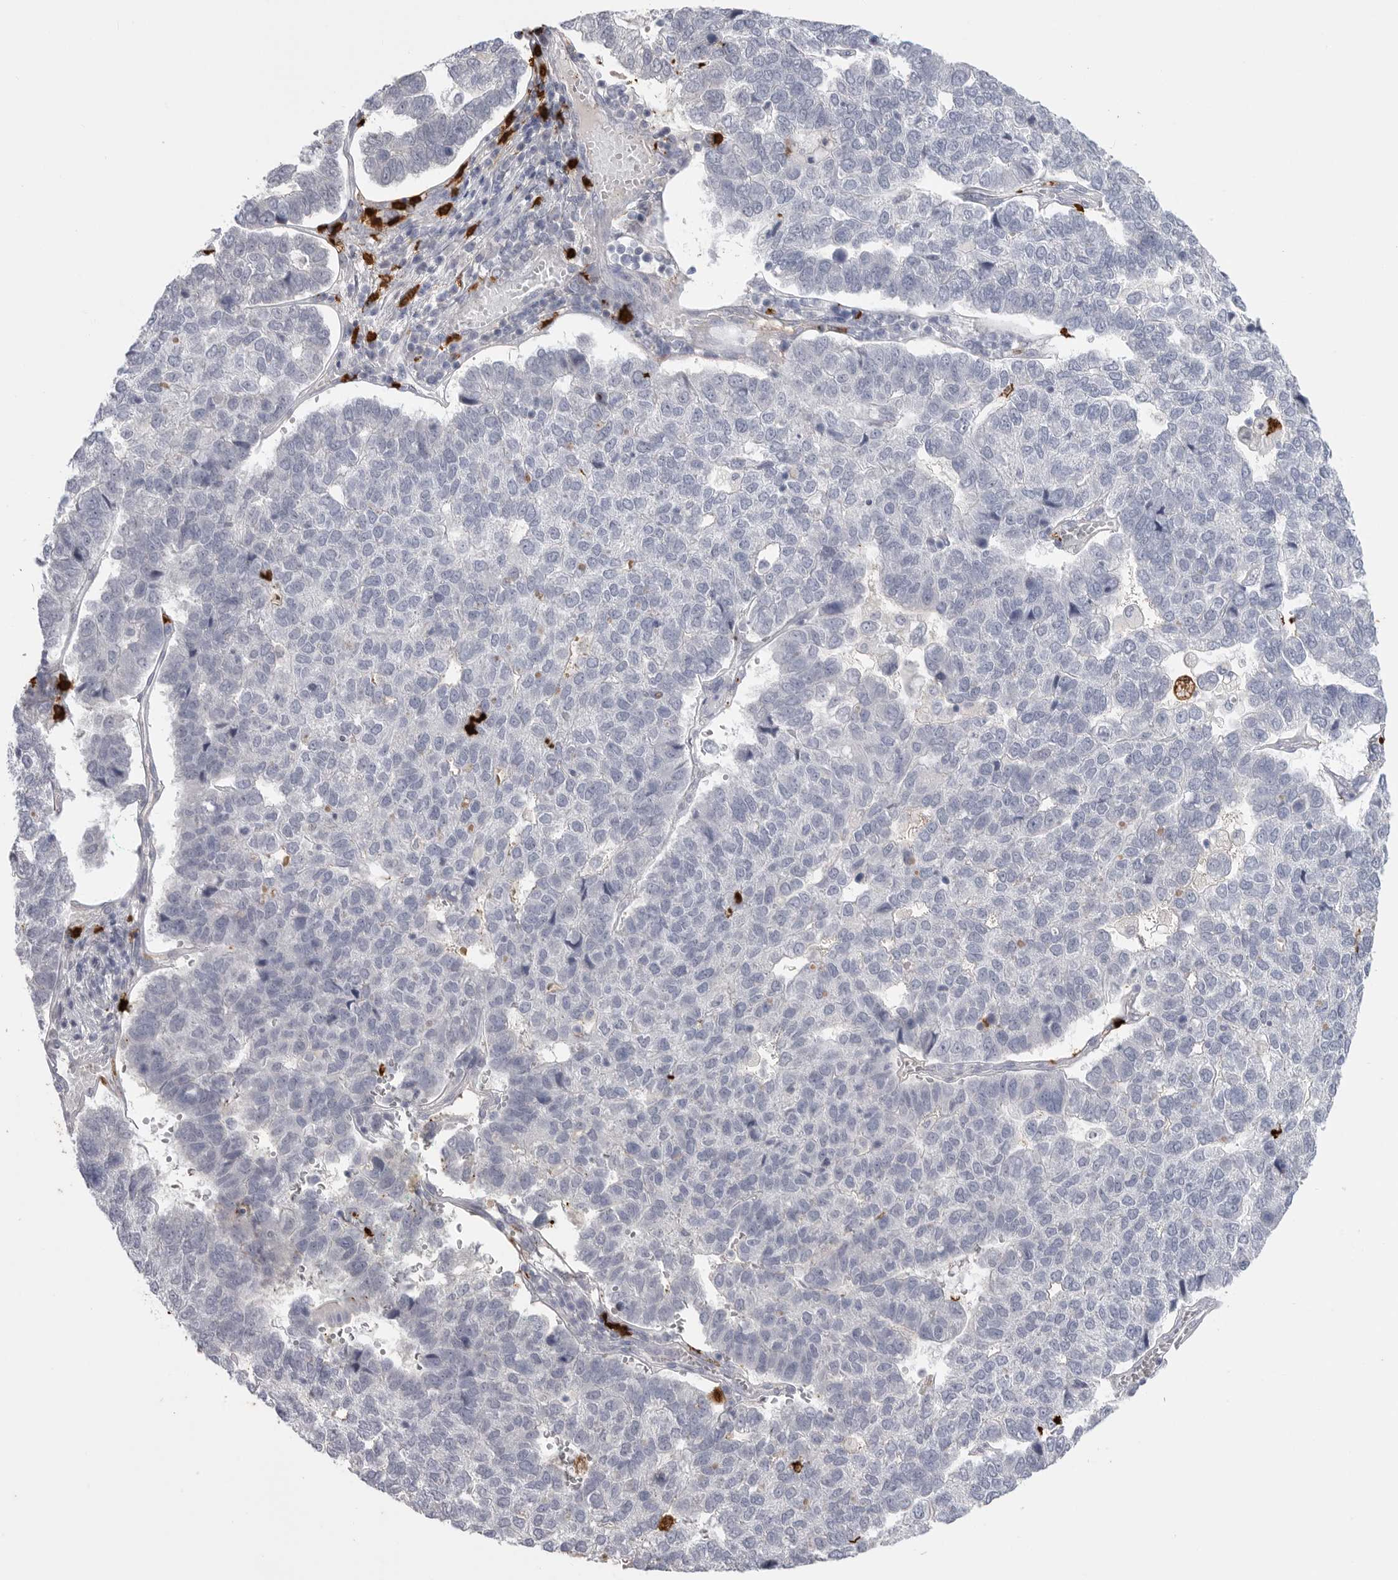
{"staining": {"intensity": "negative", "quantity": "none", "location": "none"}, "tissue": "pancreatic cancer", "cell_type": "Tumor cells", "image_type": "cancer", "snomed": [{"axis": "morphology", "description": "Adenocarcinoma, NOS"}, {"axis": "topography", "description": "Pancreas"}], "caption": "A photomicrograph of human pancreatic cancer is negative for staining in tumor cells.", "gene": "CYB561D1", "patient": {"sex": "female", "age": 61}}